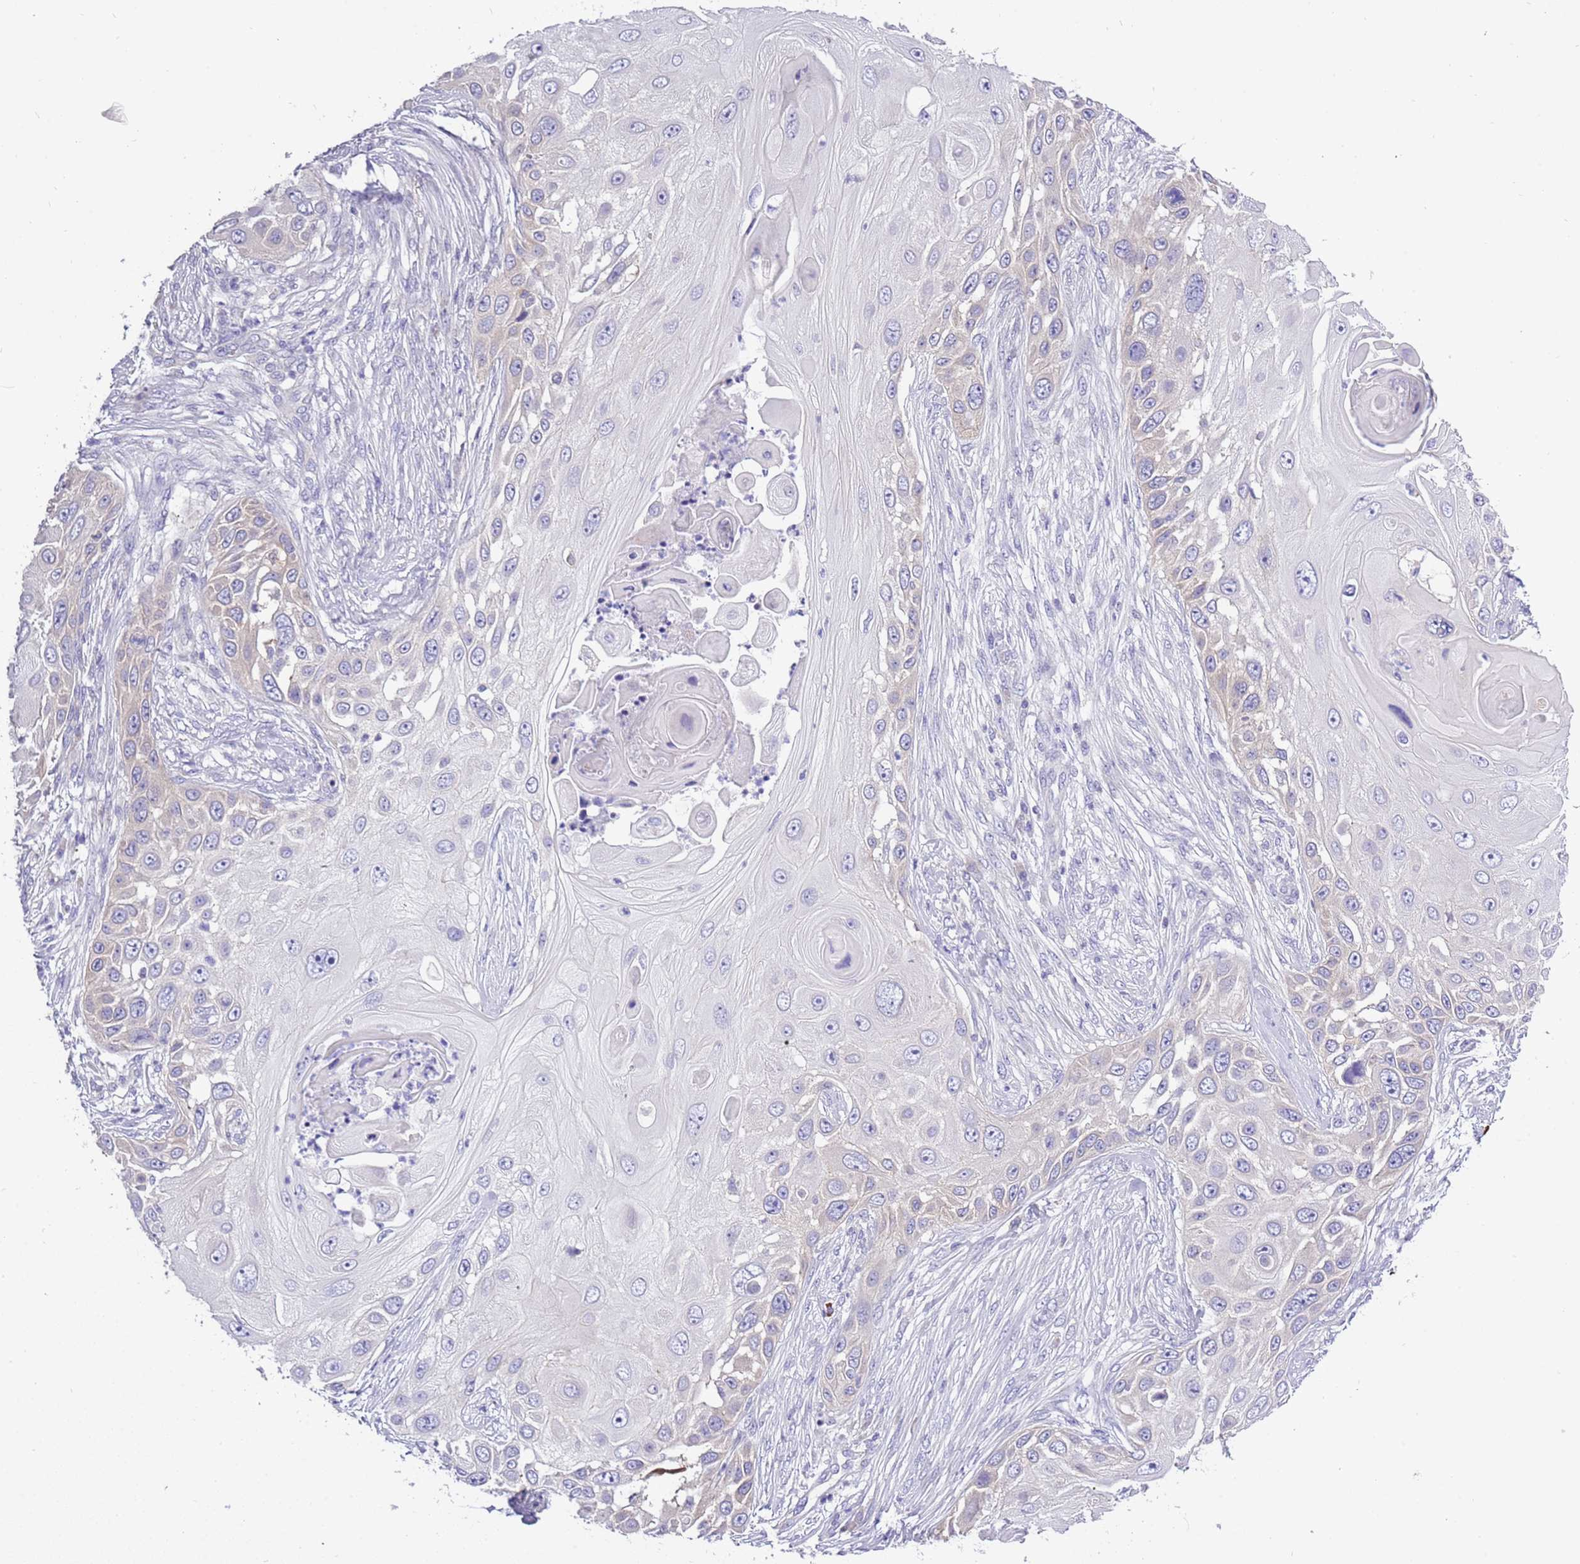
{"staining": {"intensity": "negative", "quantity": "none", "location": "none"}, "tissue": "skin cancer", "cell_type": "Tumor cells", "image_type": "cancer", "snomed": [{"axis": "morphology", "description": "Squamous cell carcinoma, NOS"}, {"axis": "topography", "description": "Skin"}], "caption": "Immunohistochemistry histopathology image of neoplastic tissue: squamous cell carcinoma (skin) stained with DAB exhibits no significant protein staining in tumor cells.", "gene": "STIP1", "patient": {"sex": "female", "age": 44}}